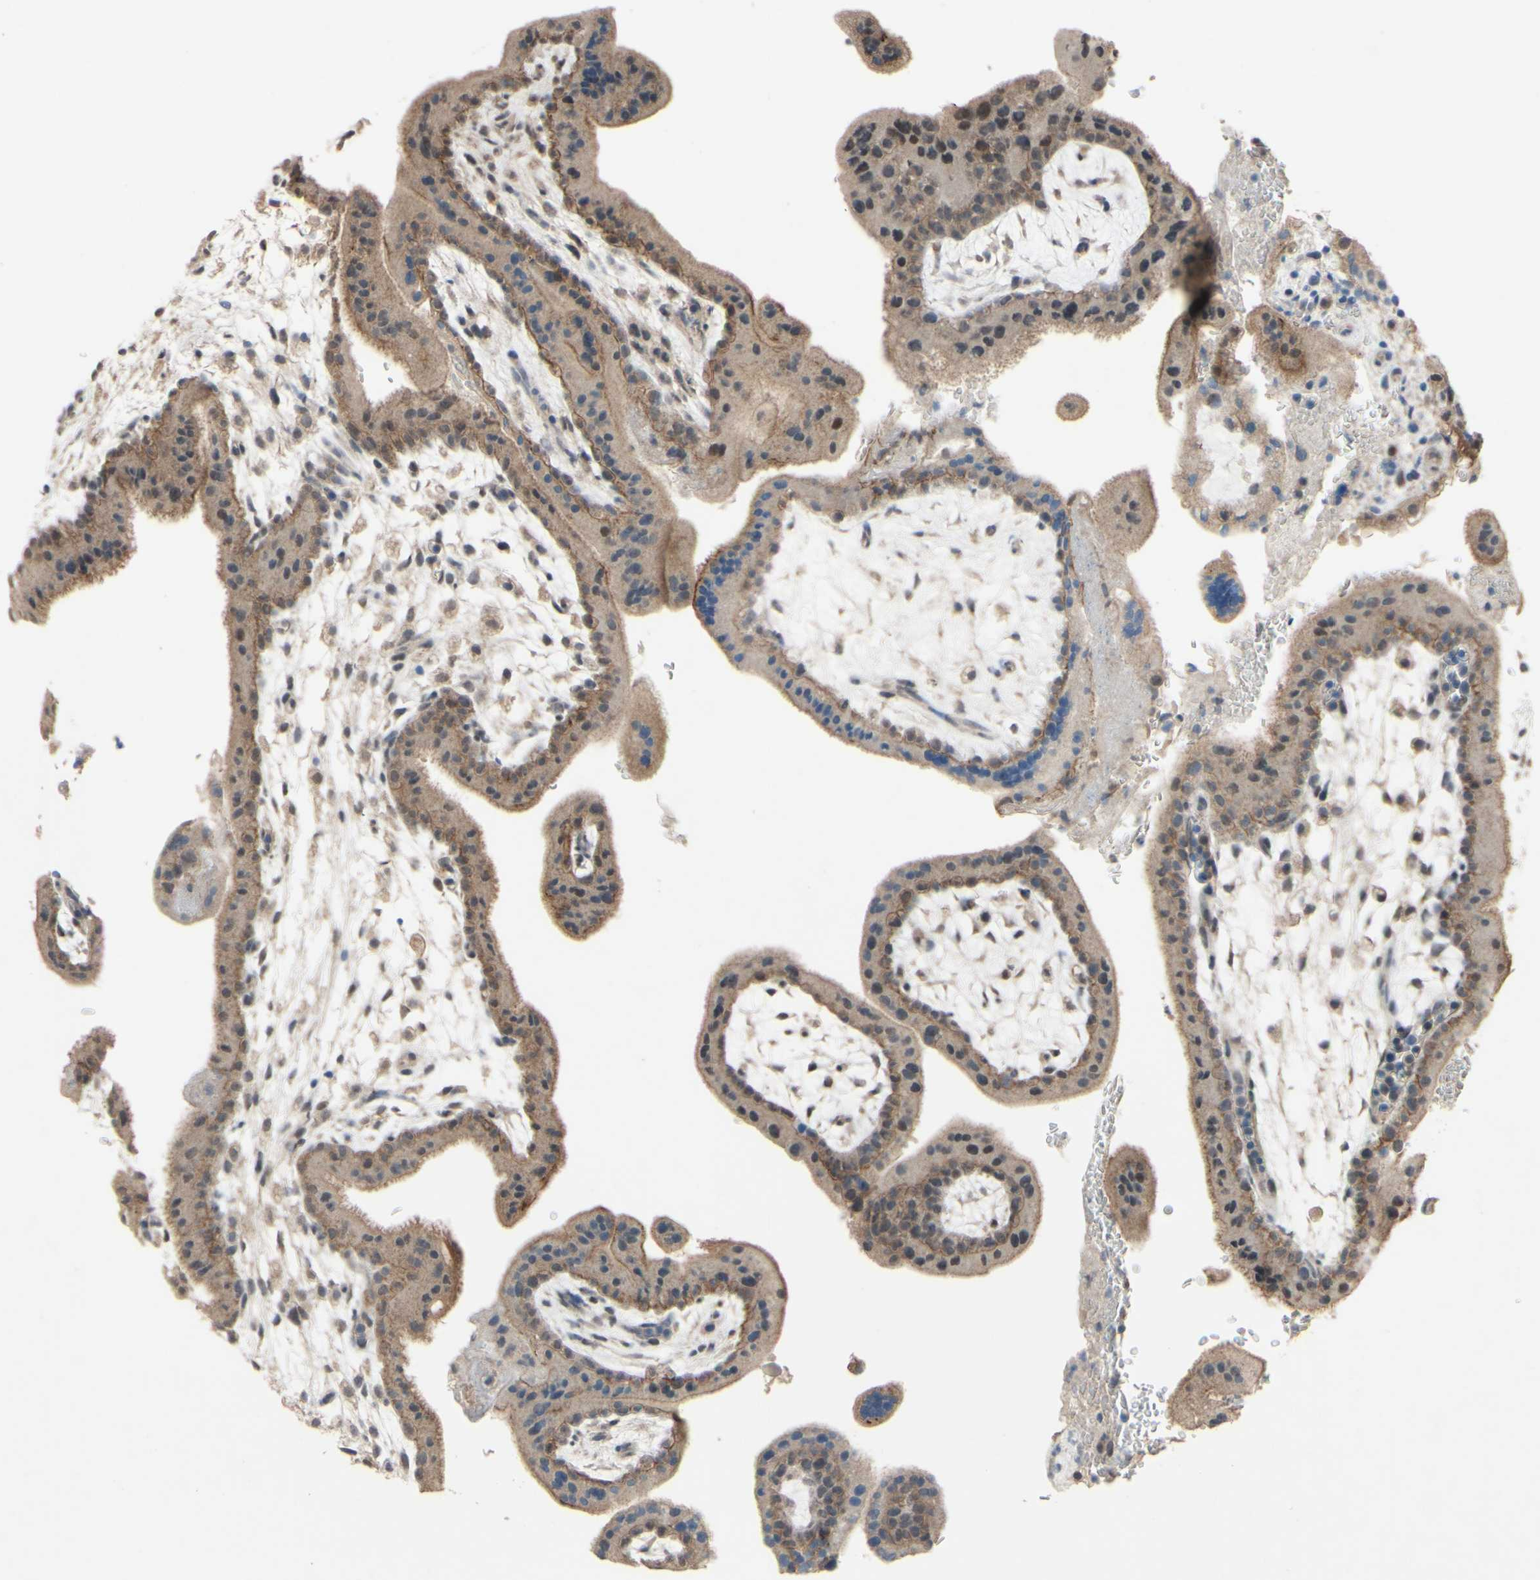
{"staining": {"intensity": "moderate", "quantity": ">75%", "location": "cytoplasmic/membranous"}, "tissue": "placenta", "cell_type": "Trophoblastic cells", "image_type": "normal", "snomed": [{"axis": "morphology", "description": "Normal tissue, NOS"}, {"axis": "topography", "description": "Placenta"}], "caption": "This micrograph shows immunohistochemistry (IHC) staining of unremarkable placenta, with medium moderate cytoplasmic/membranous staining in about >75% of trophoblastic cells.", "gene": "CDCP1", "patient": {"sex": "female", "age": 35}}